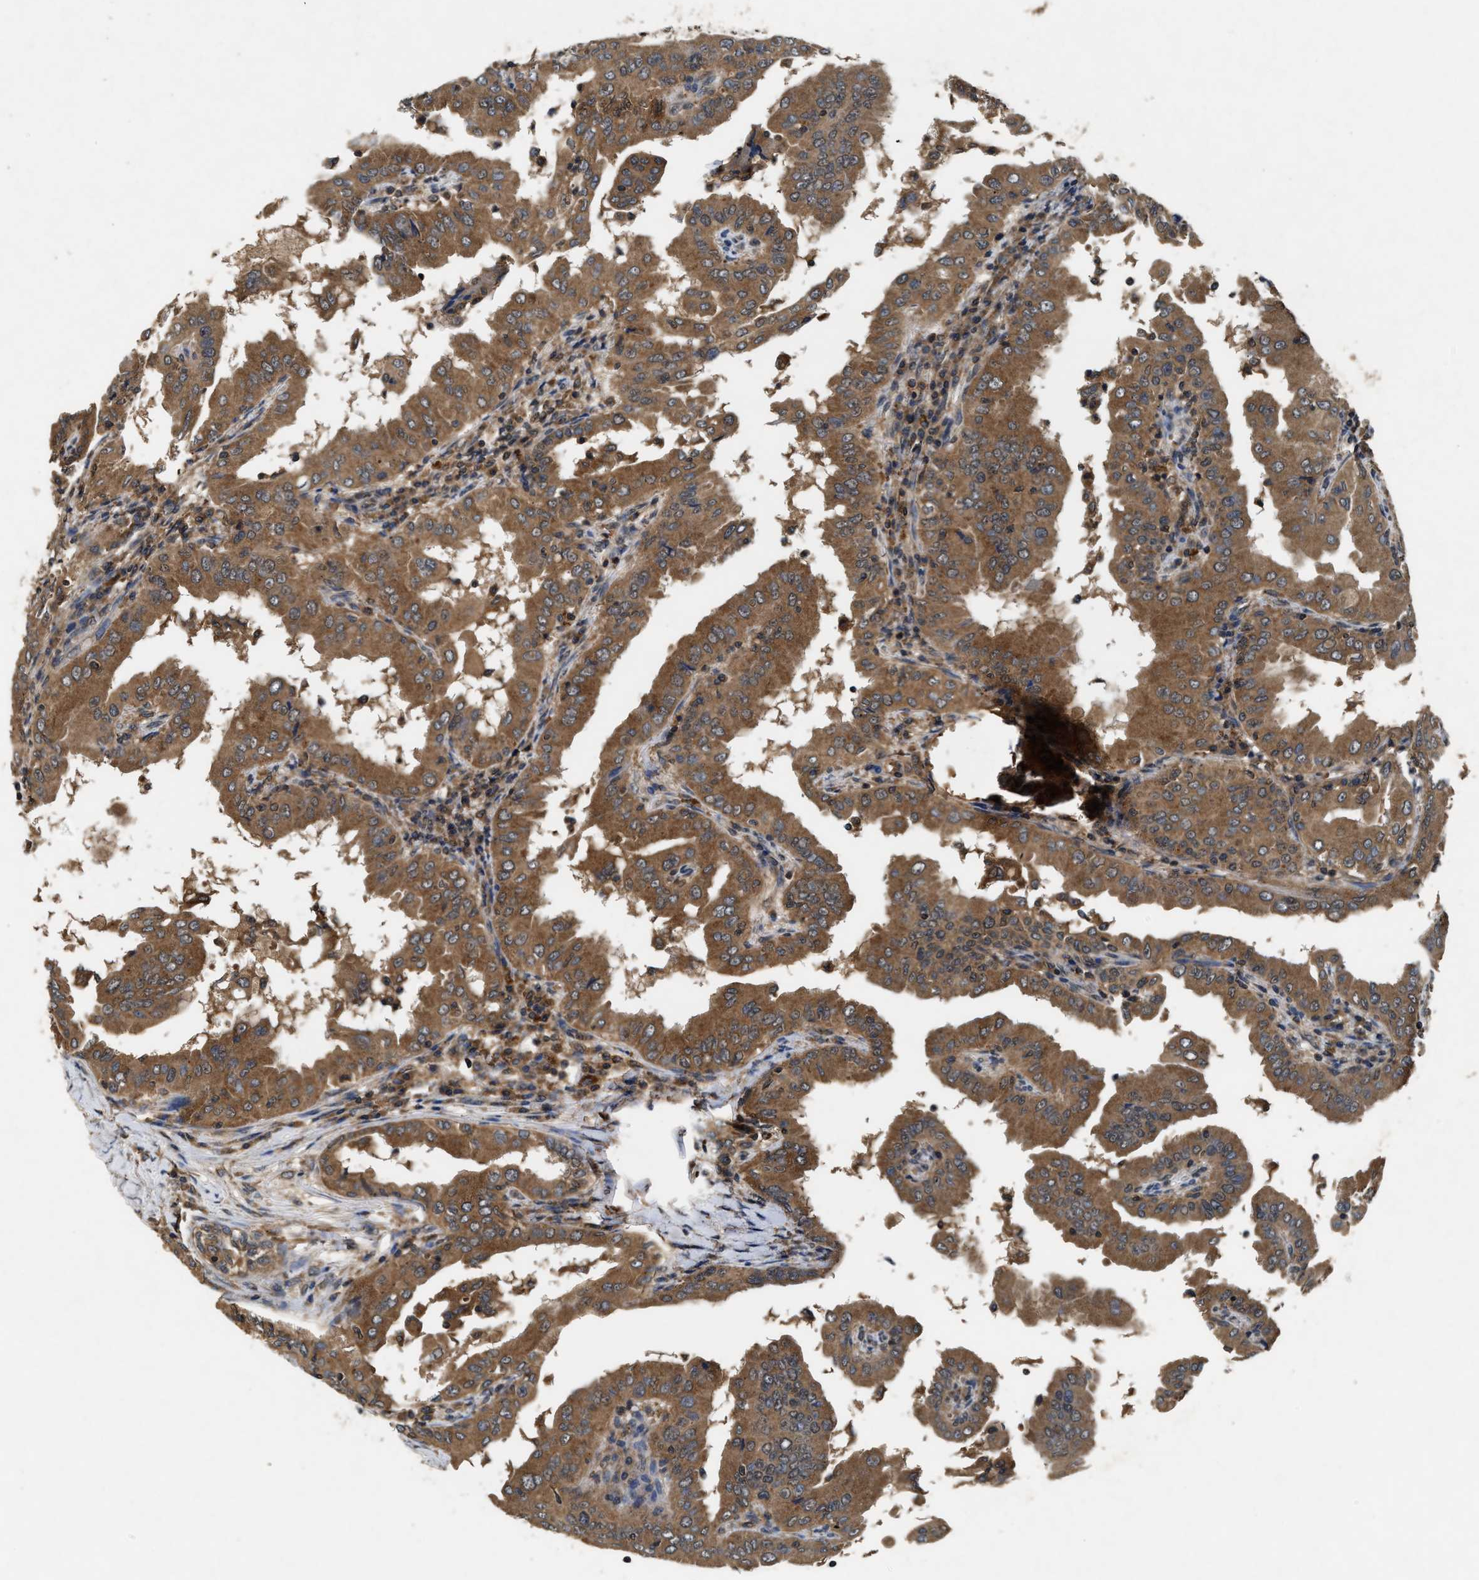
{"staining": {"intensity": "moderate", "quantity": ">75%", "location": "cytoplasmic/membranous"}, "tissue": "thyroid cancer", "cell_type": "Tumor cells", "image_type": "cancer", "snomed": [{"axis": "morphology", "description": "Papillary adenocarcinoma, NOS"}, {"axis": "topography", "description": "Thyroid gland"}], "caption": "This is a histology image of immunohistochemistry (IHC) staining of papillary adenocarcinoma (thyroid), which shows moderate positivity in the cytoplasmic/membranous of tumor cells.", "gene": "PDAP1", "patient": {"sex": "male", "age": 33}}